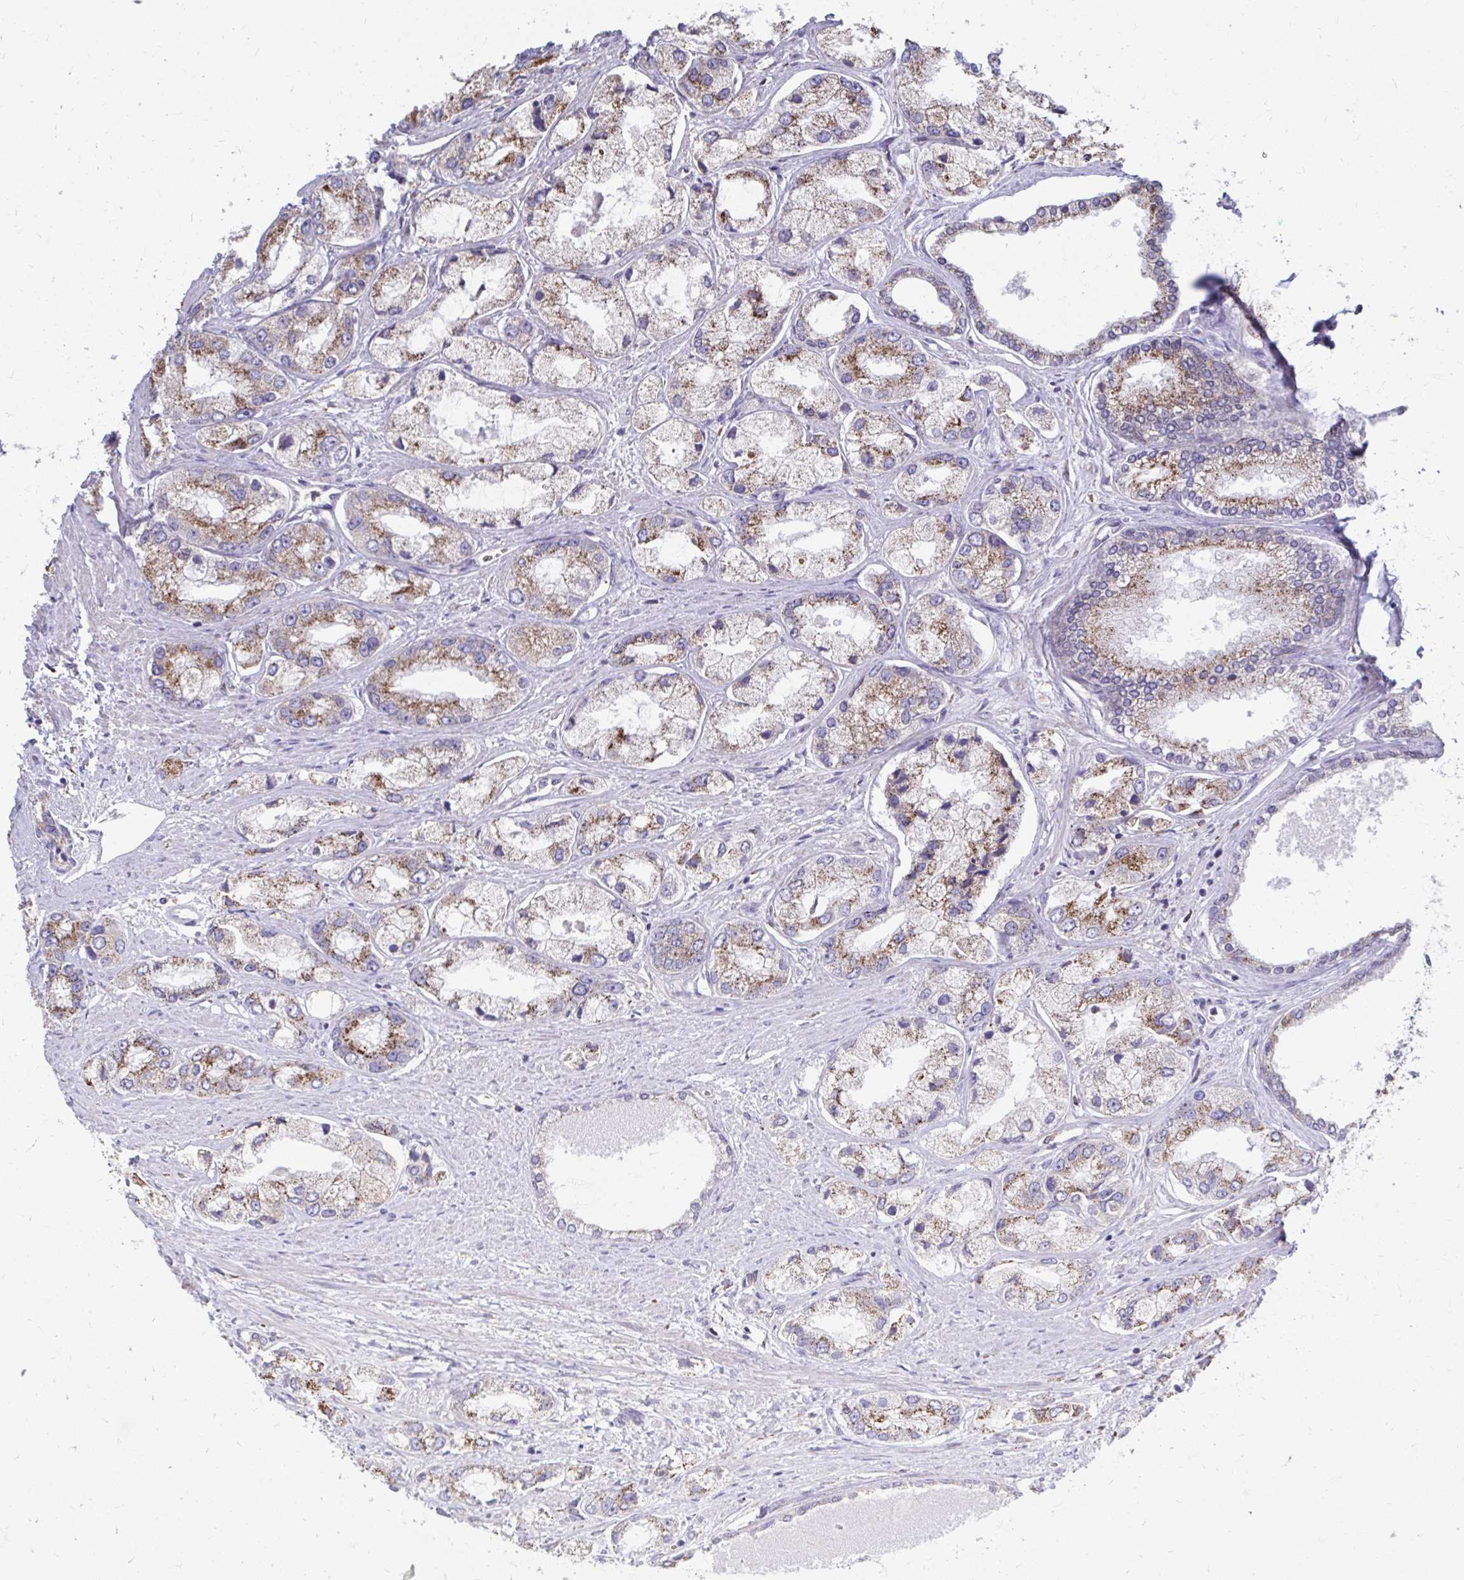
{"staining": {"intensity": "moderate", "quantity": ">75%", "location": "cytoplasmic/membranous"}, "tissue": "prostate cancer", "cell_type": "Tumor cells", "image_type": "cancer", "snomed": [{"axis": "morphology", "description": "Adenocarcinoma, Low grade"}, {"axis": "topography", "description": "Prostate"}], "caption": "Immunohistochemistry (DAB) staining of human prostate cancer displays moderate cytoplasmic/membranous protein expression in about >75% of tumor cells.", "gene": "FKBP2", "patient": {"sex": "male", "age": 69}}